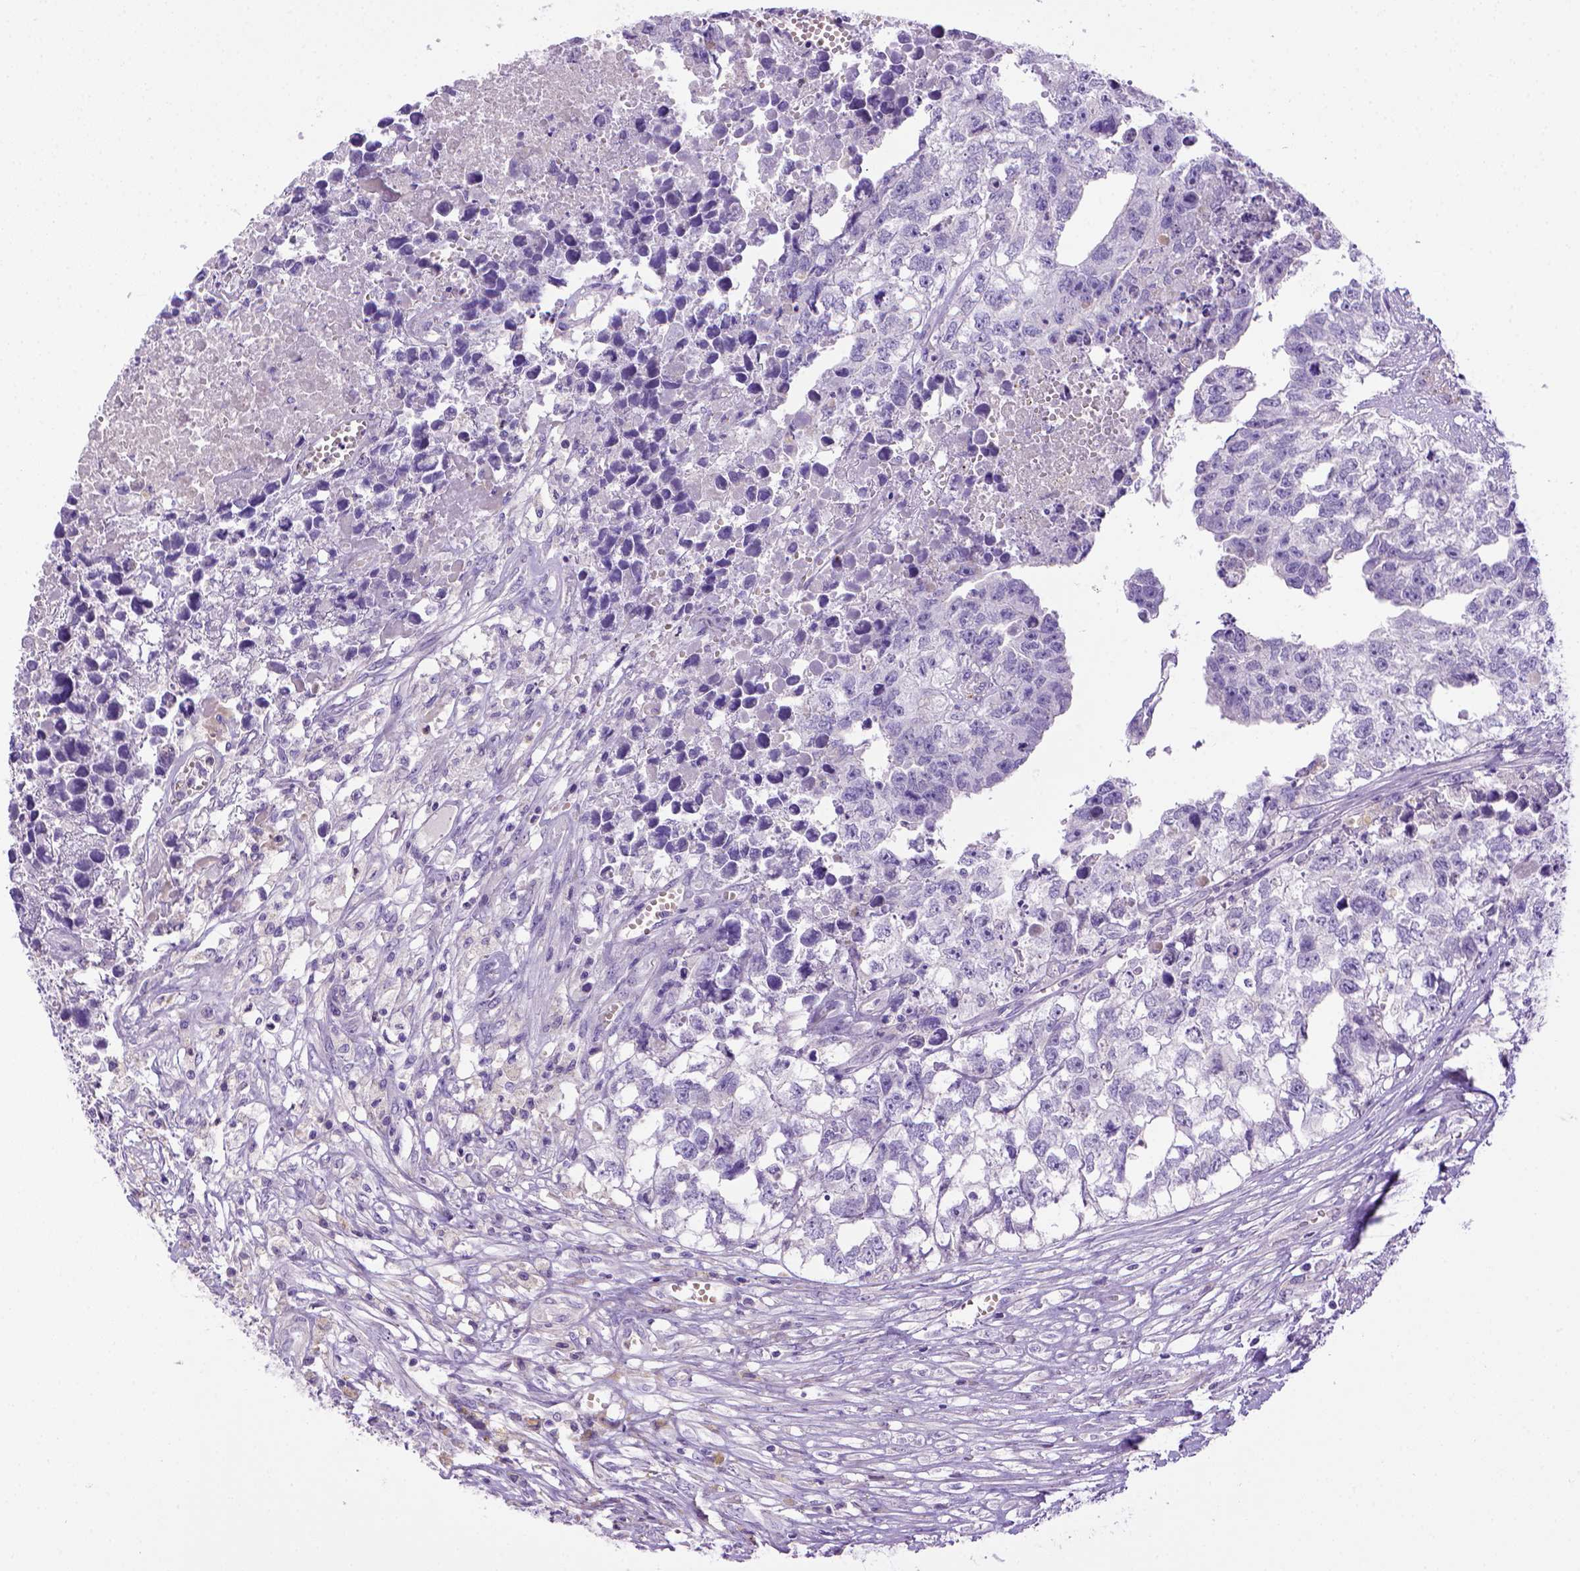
{"staining": {"intensity": "negative", "quantity": "none", "location": "none"}, "tissue": "testis cancer", "cell_type": "Tumor cells", "image_type": "cancer", "snomed": [{"axis": "morphology", "description": "Carcinoma, Embryonal, NOS"}, {"axis": "morphology", "description": "Teratoma, malignant, NOS"}, {"axis": "topography", "description": "Testis"}], "caption": "Tumor cells are negative for protein expression in human embryonal carcinoma (testis).", "gene": "BAAT", "patient": {"sex": "male", "age": 44}}